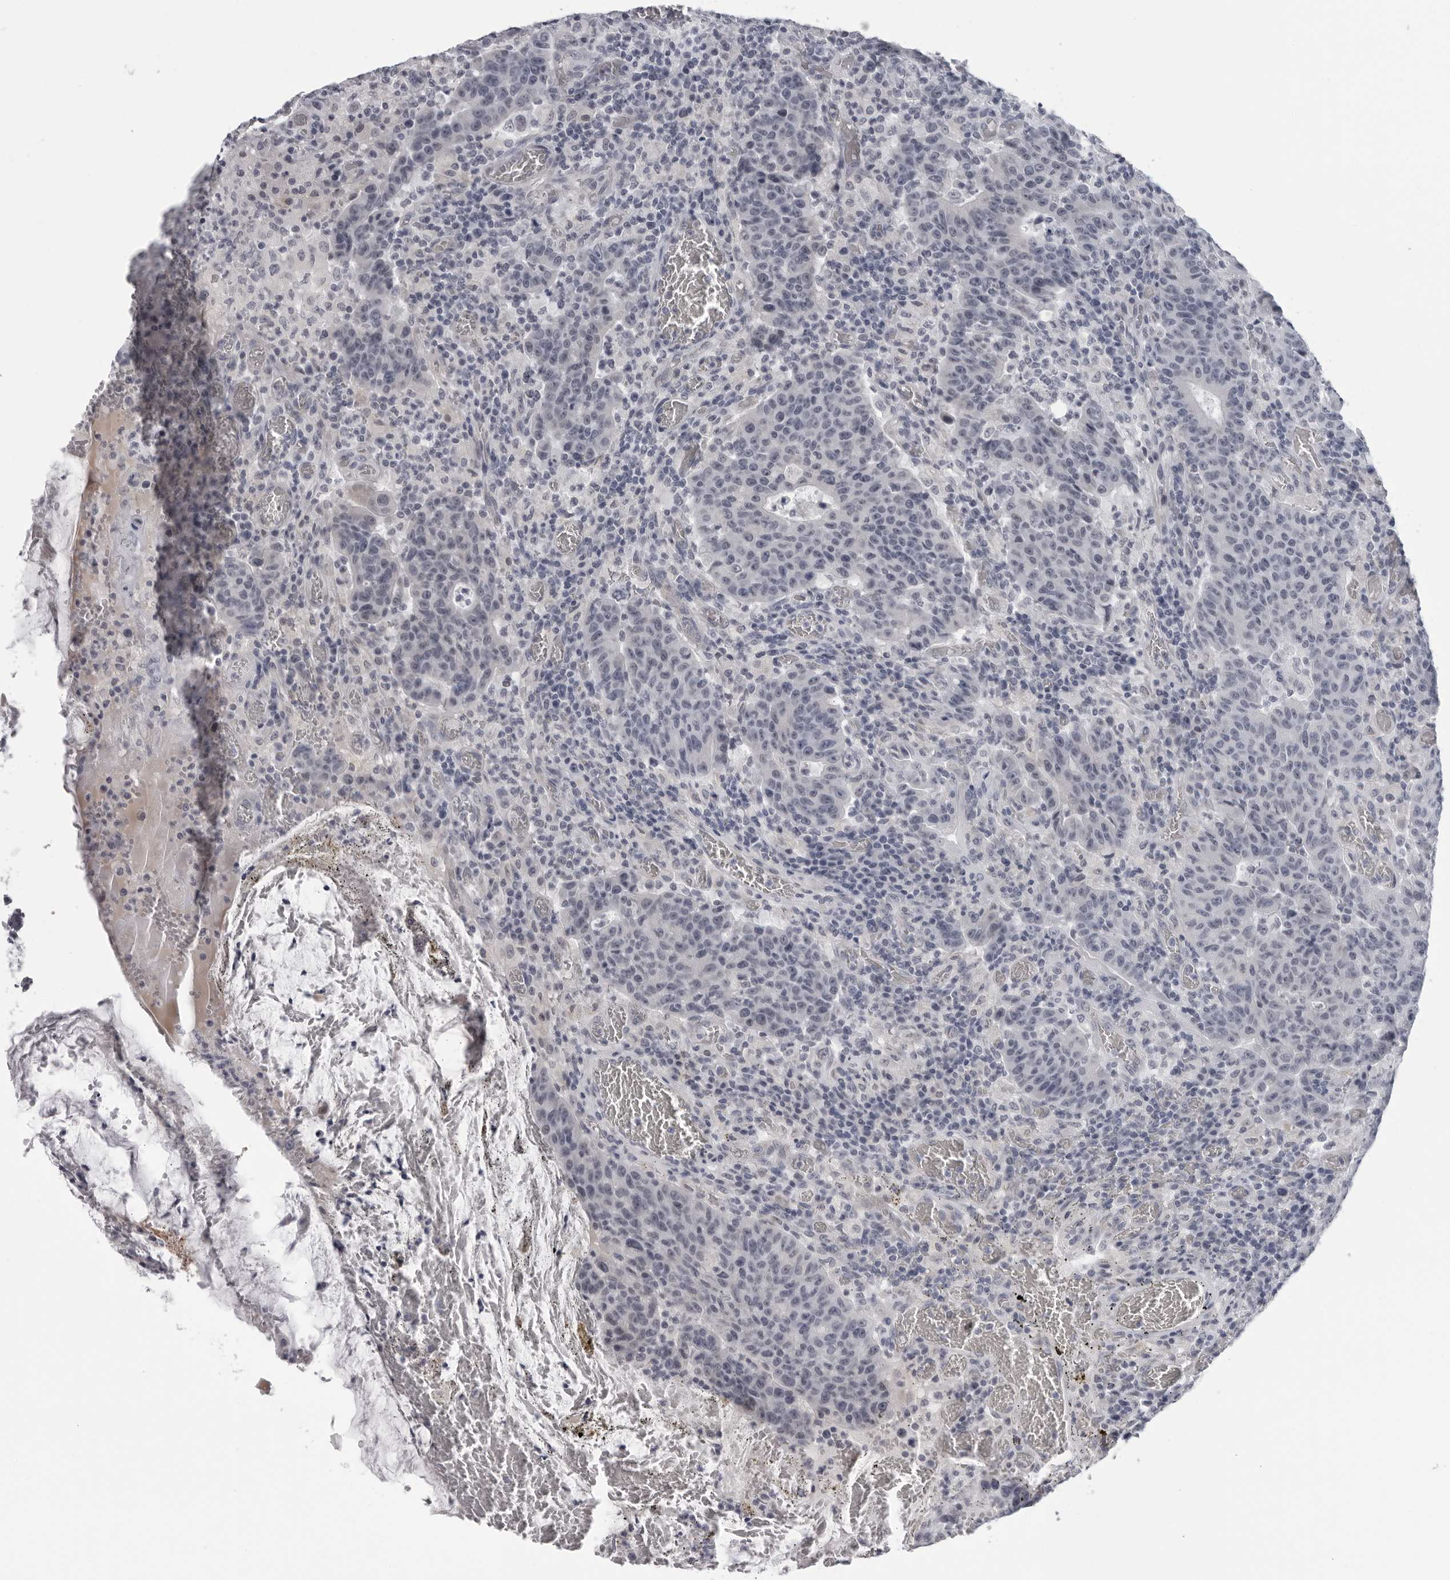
{"staining": {"intensity": "negative", "quantity": "none", "location": "none"}, "tissue": "colorectal cancer", "cell_type": "Tumor cells", "image_type": "cancer", "snomed": [{"axis": "morphology", "description": "Adenocarcinoma, NOS"}, {"axis": "topography", "description": "Colon"}], "caption": "Tumor cells show no significant expression in colorectal cancer (adenocarcinoma).", "gene": "OPLAH", "patient": {"sex": "female", "age": 75}}